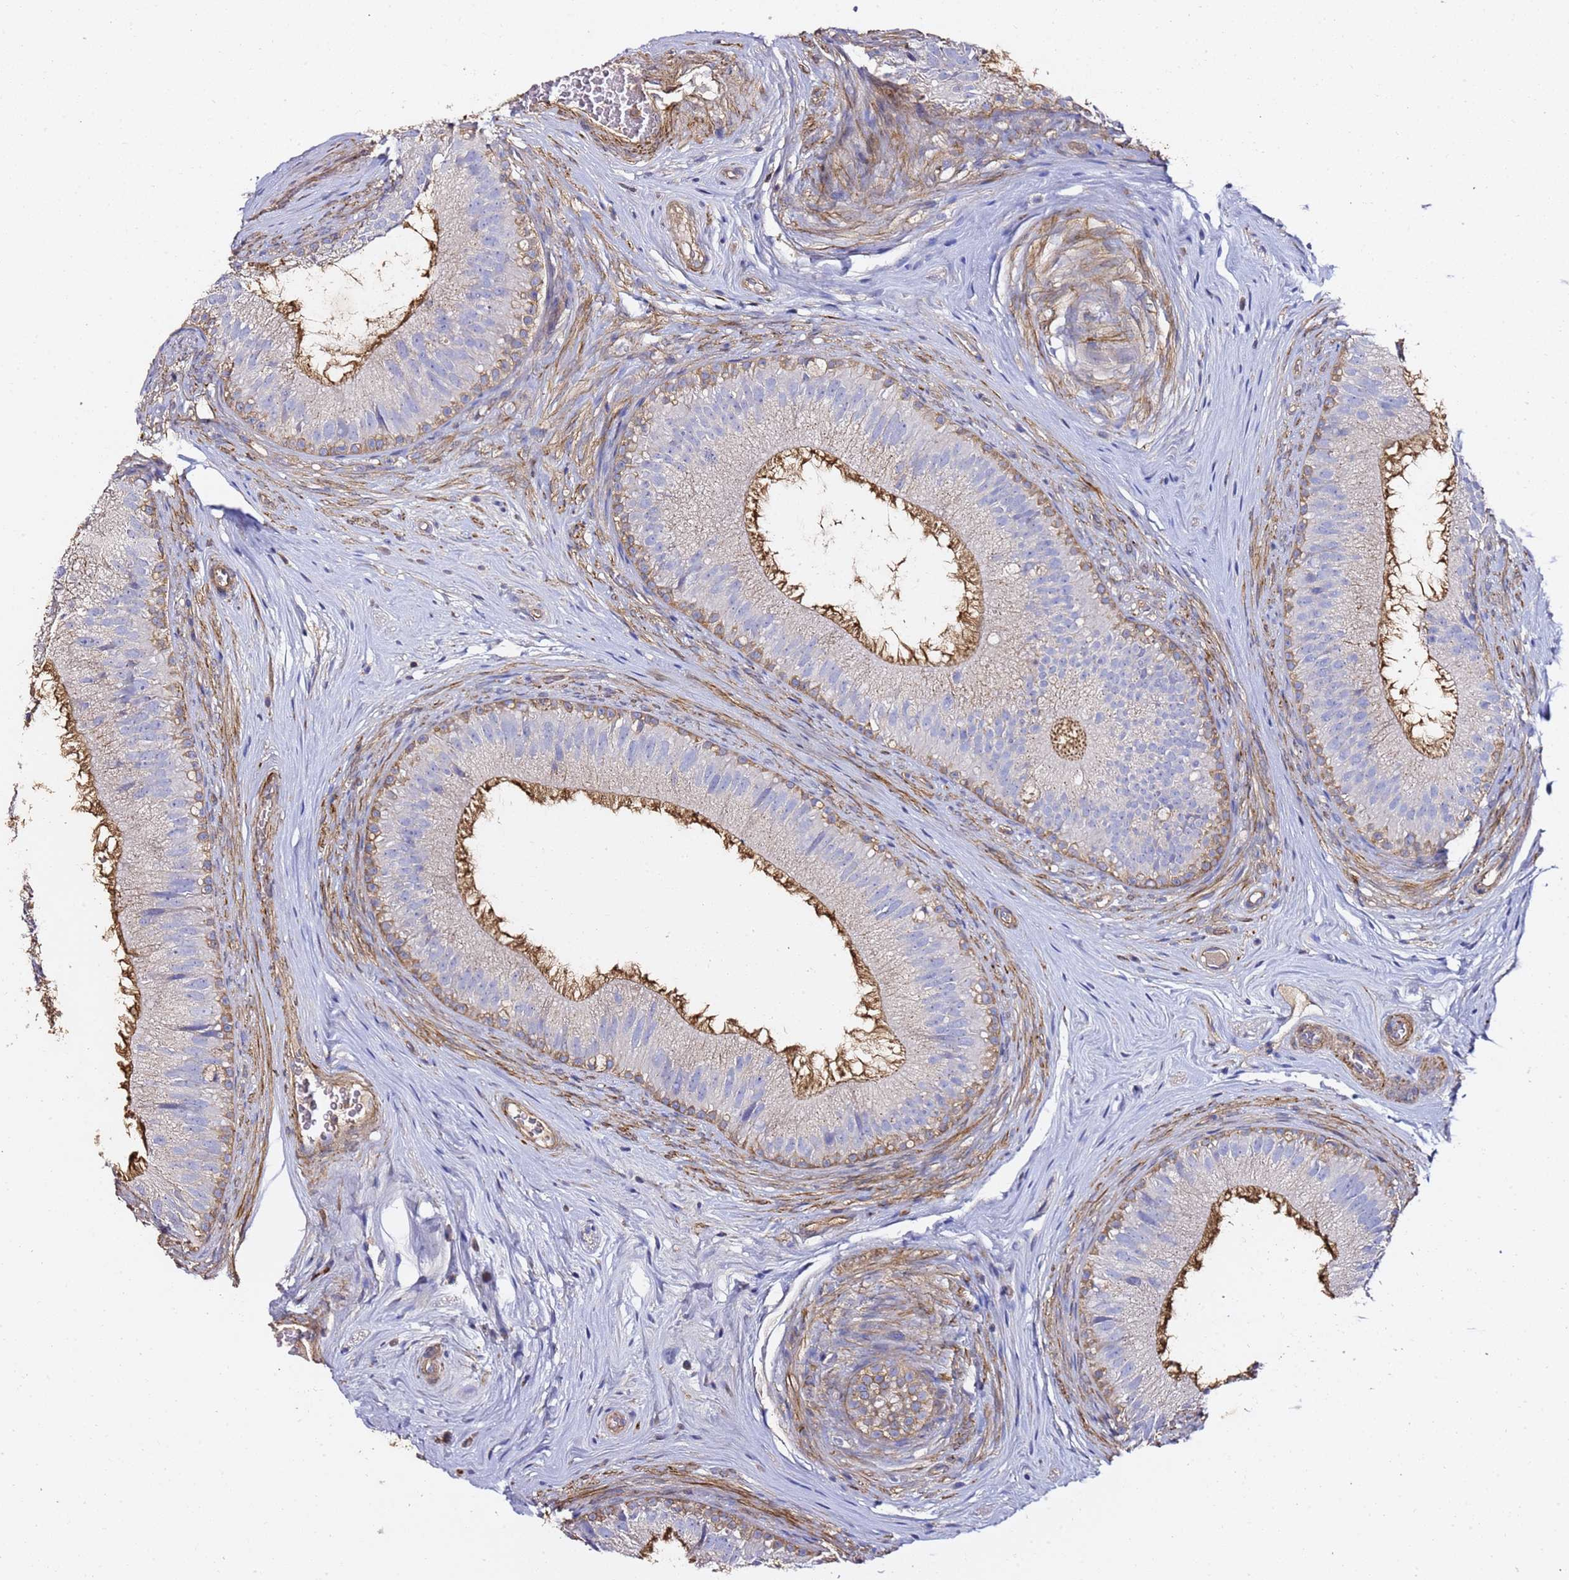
{"staining": {"intensity": "strong", "quantity": "25%-75%", "location": "cytoplasmic/membranous"}, "tissue": "epididymis", "cell_type": "Glandular cells", "image_type": "normal", "snomed": [{"axis": "morphology", "description": "Normal tissue, NOS"}, {"axis": "topography", "description": "Epididymis"}], "caption": "IHC image of normal epididymis stained for a protein (brown), which demonstrates high levels of strong cytoplasmic/membranous expression in approximately 25%-75% of glandular cells.", "gene": "ZFP36L2", "patient": {"sex": "male", "age": 34}}